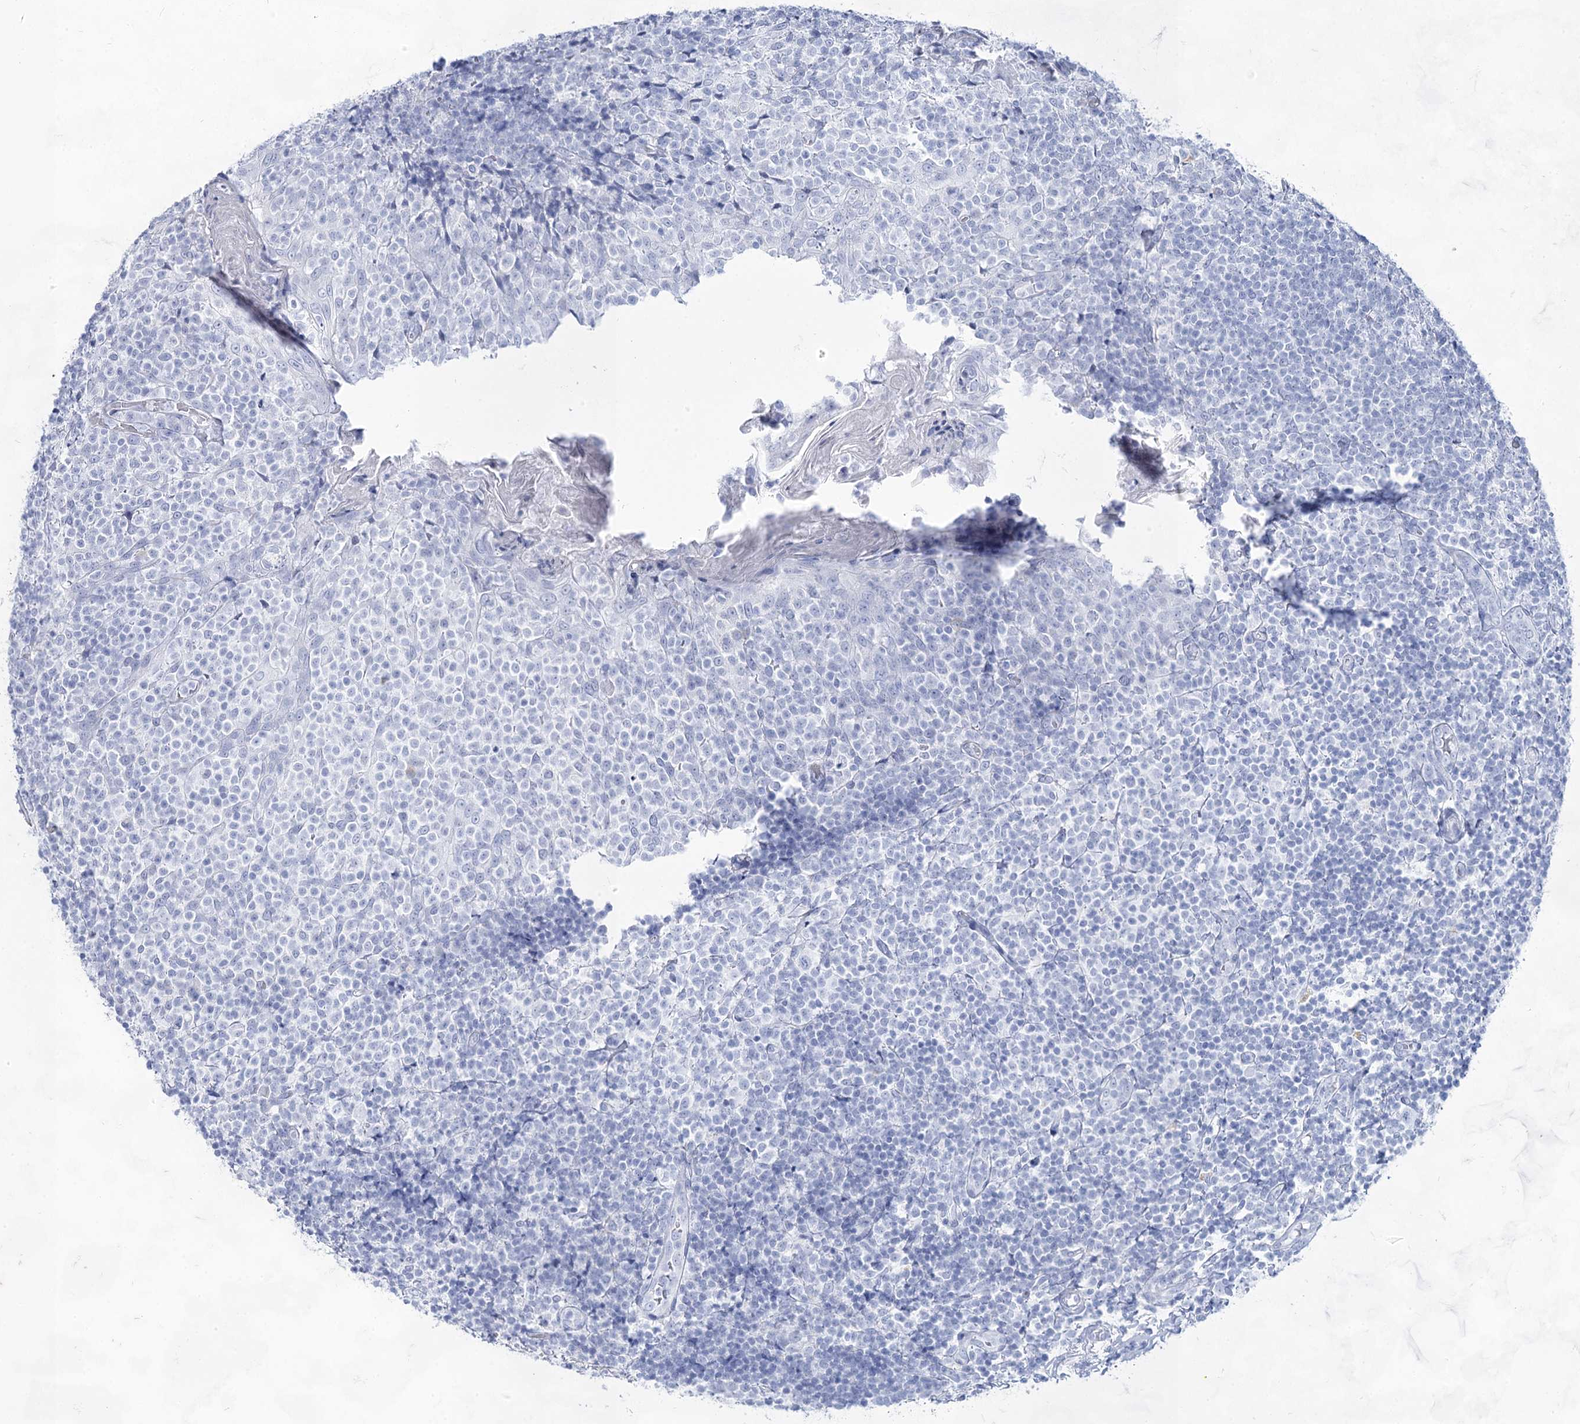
{"staining": {"intensity": "negative", "quantity": "none", "location": "none"}, "tissue": "tonsil", "cell_type": "Germinal center cells", "image_type": "normal", "snomed": [{"axis": "morphology", "description": "Normal tissue, NOS"}, {"axis": "topography", "description": "Tonsil"}], "caption": "A high-resolution image shows immunohistochemistry staining of normal tonsil, which exhibits no significant expression in germinal center cells. Nuclei are stained in blue.", "gene": "ACRV1", "patient": {"sex": "female", "age": 19}}